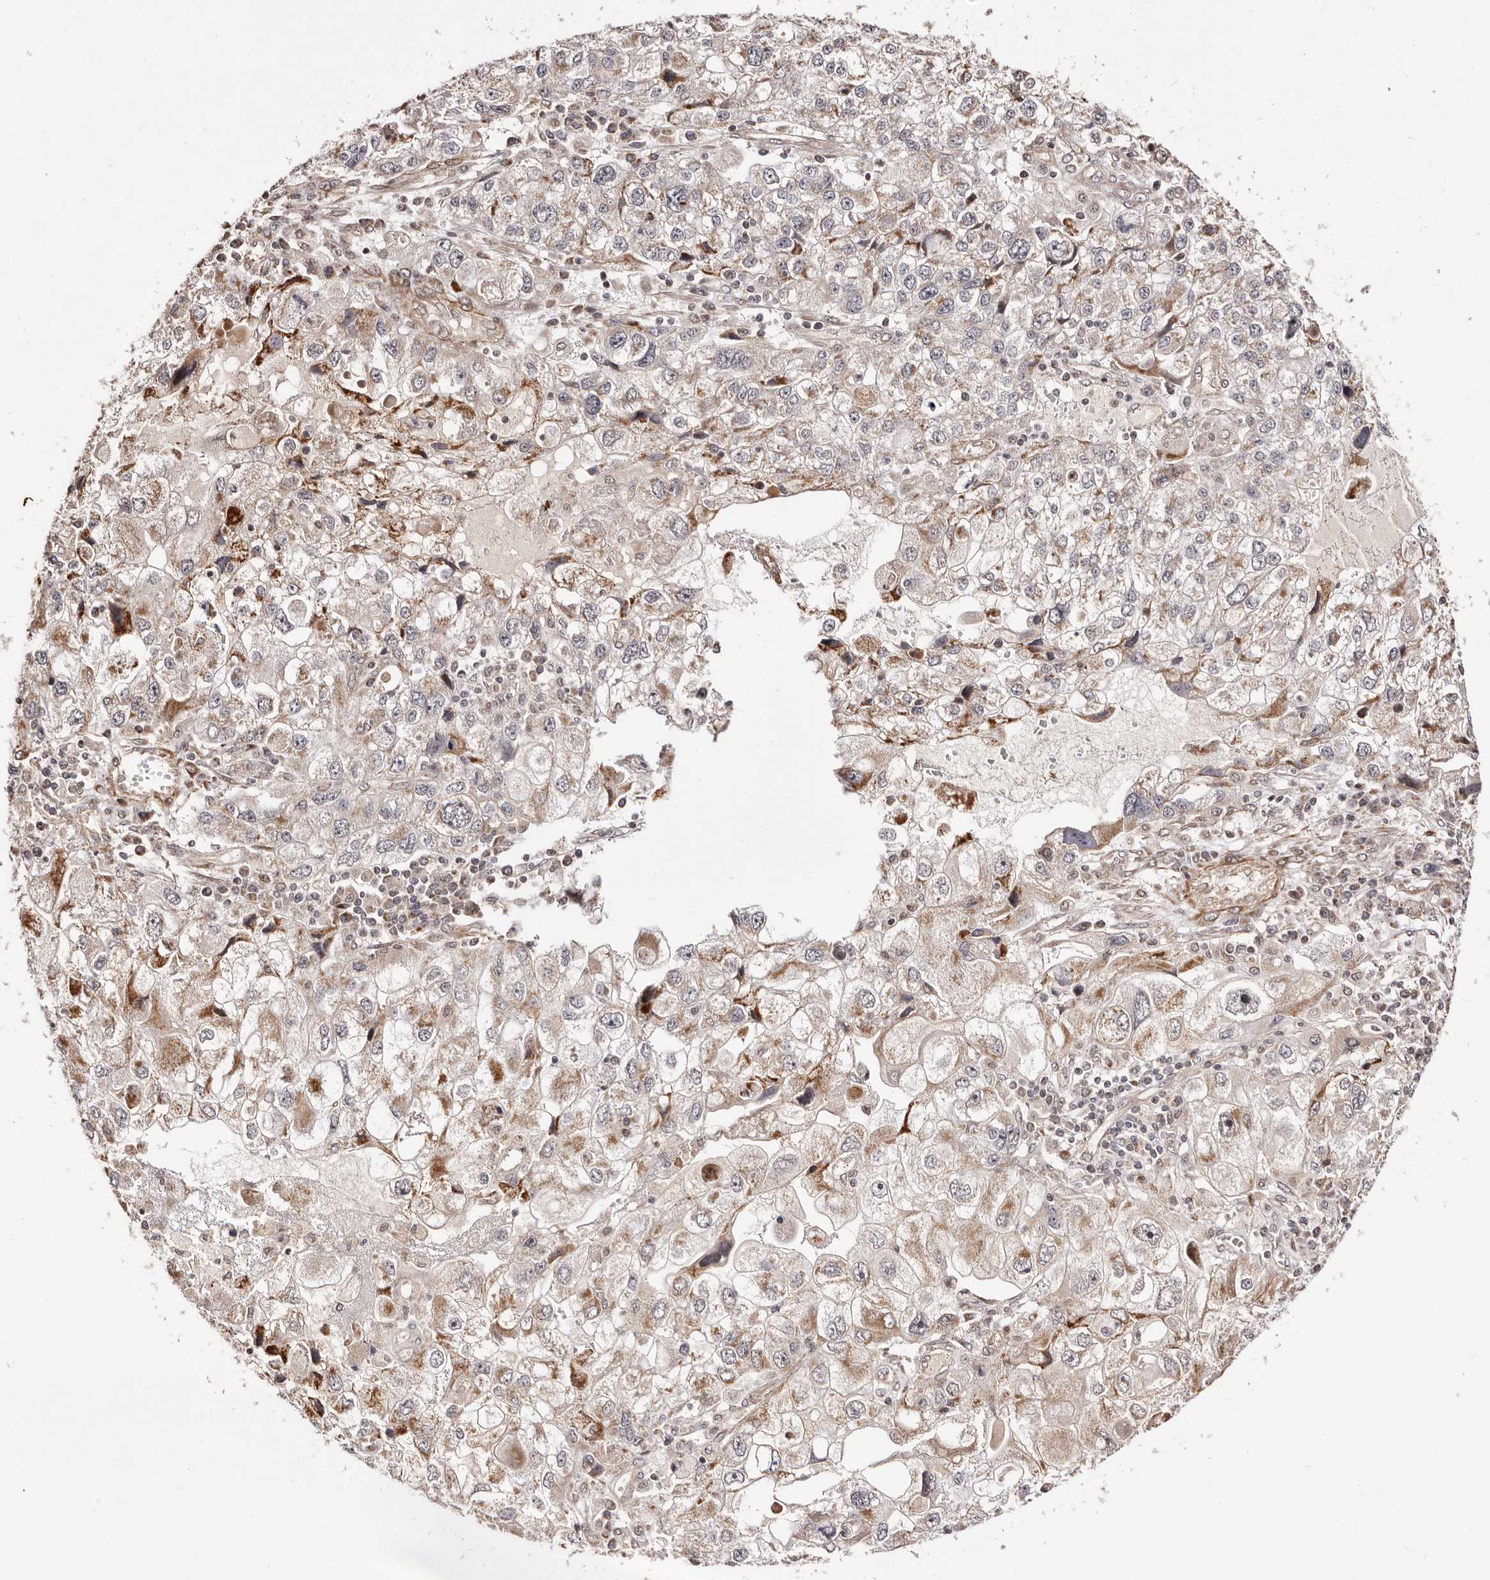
{"staining": {"intensity": "weak", "quantity": "<25%", "location": "cytoplasmic/membranous"}, "tissue": "endometrial cancer", "cell_type": "Tumor cells", "image_type": "cancer", "snomed": [{"axis": "morphology", "description": "Adenocarcinoma, NOS"}, {"axis": "topography", "description": "Endometrium"}], "caption": "Immunohistochemistry micrograph of endometrial cancer (adenocarcinoma) stained for a protein (brown), which exhibits no staining in tumor cells. Brightfield microscopy of IHC stained with DAB (3,3'-diaminobenzidine) (brown) and hematoxylin (blue), captured at high magnification.", "gene": "HIVEP3", "patient": {"sex": "female", "age": 49}}